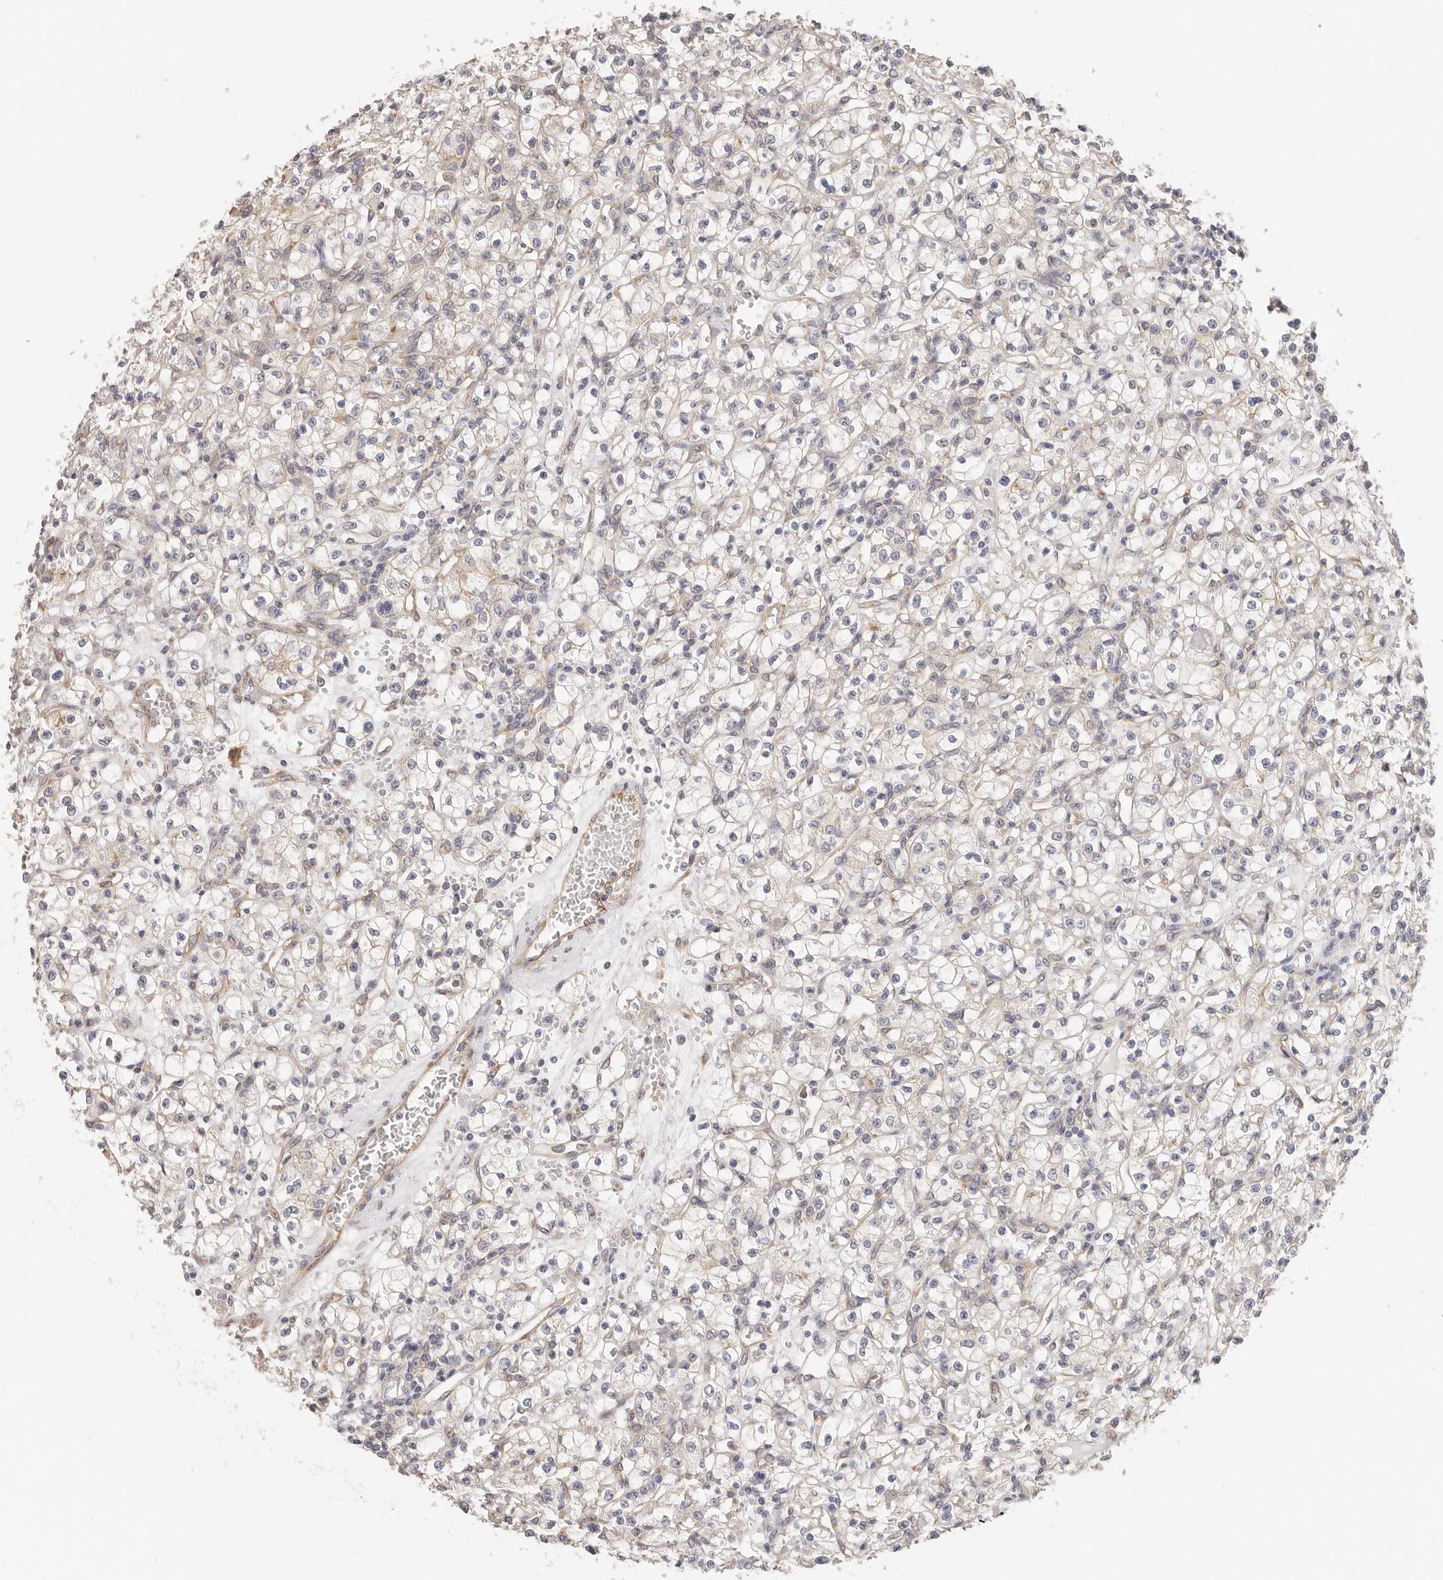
{"staining": {"intensity": "negative", "quantity": "none", "location": "none"}, "tissue": "renal cancer", "cell_type": "Tumor cells", "image_type": "cancer", "snomed": [{"axis": "morphology", "description": "Adenocarcinoma, NOS"}, {"axis": "topography", "description": "Kidney"}], "caption": "Renal cancer (adenocarcinoma) stained for a protein using IHC exhibits no staining tumor cells.", "gene": "AFDN", "patient": {"sex": "female", "age": 59}}